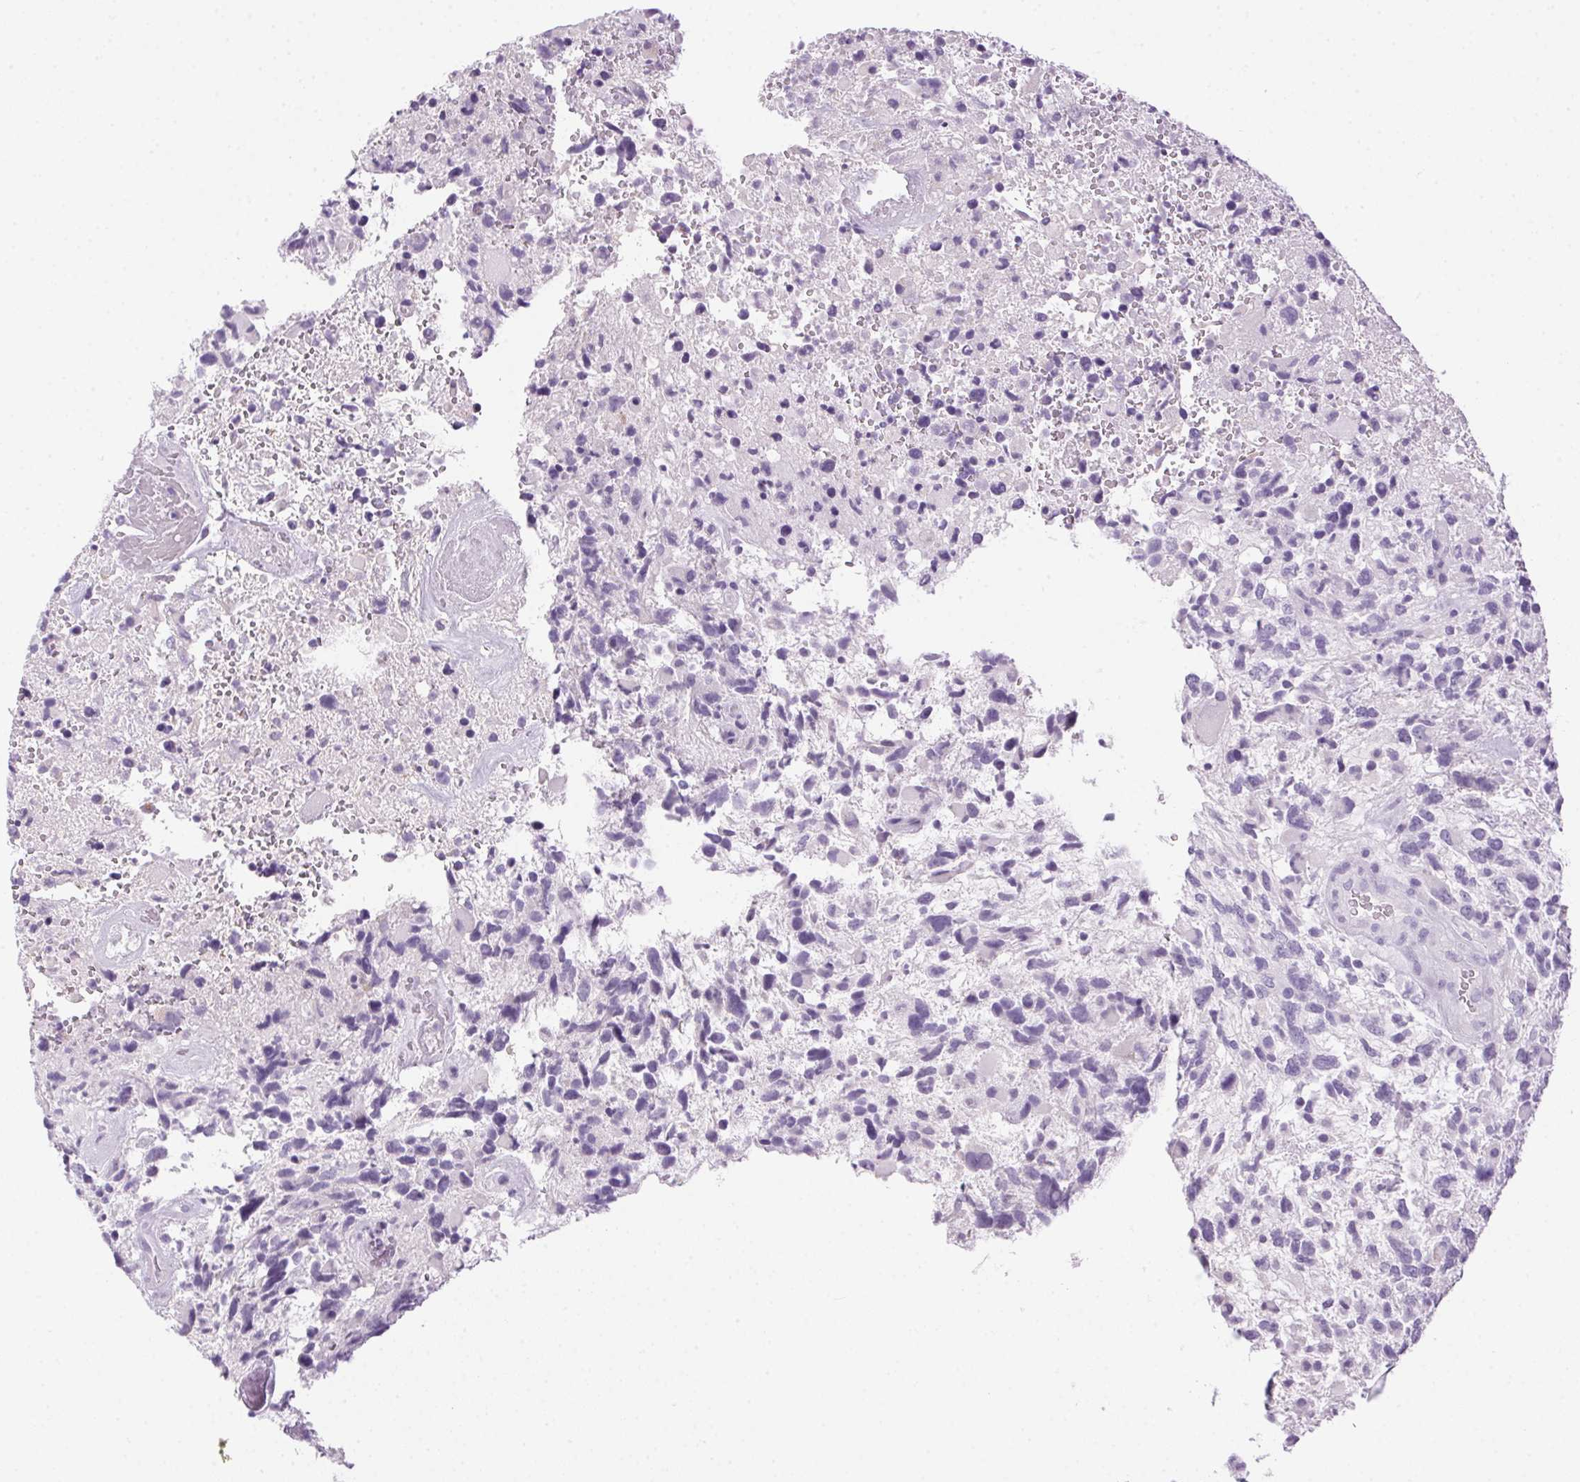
{"staining": {"intensity": "negative", "quantity": "none", "location": "none"}, "tissue": "glioma", "cell_type": "Tumor cells", "image_type": "cancer", "snomed": [{"axis": "morphology", "description": "Glioma, malignant, High grade"}, {"axis": "topography", "description": "Brain"}], "caption": "The micrograph reveals no significant staining in tumor cells of glioma. (Immunohistochemistry, brightfield microscopy, high magnification).", "gene": "POPDC2", "patient": {"sex": "female", "age": 71}}